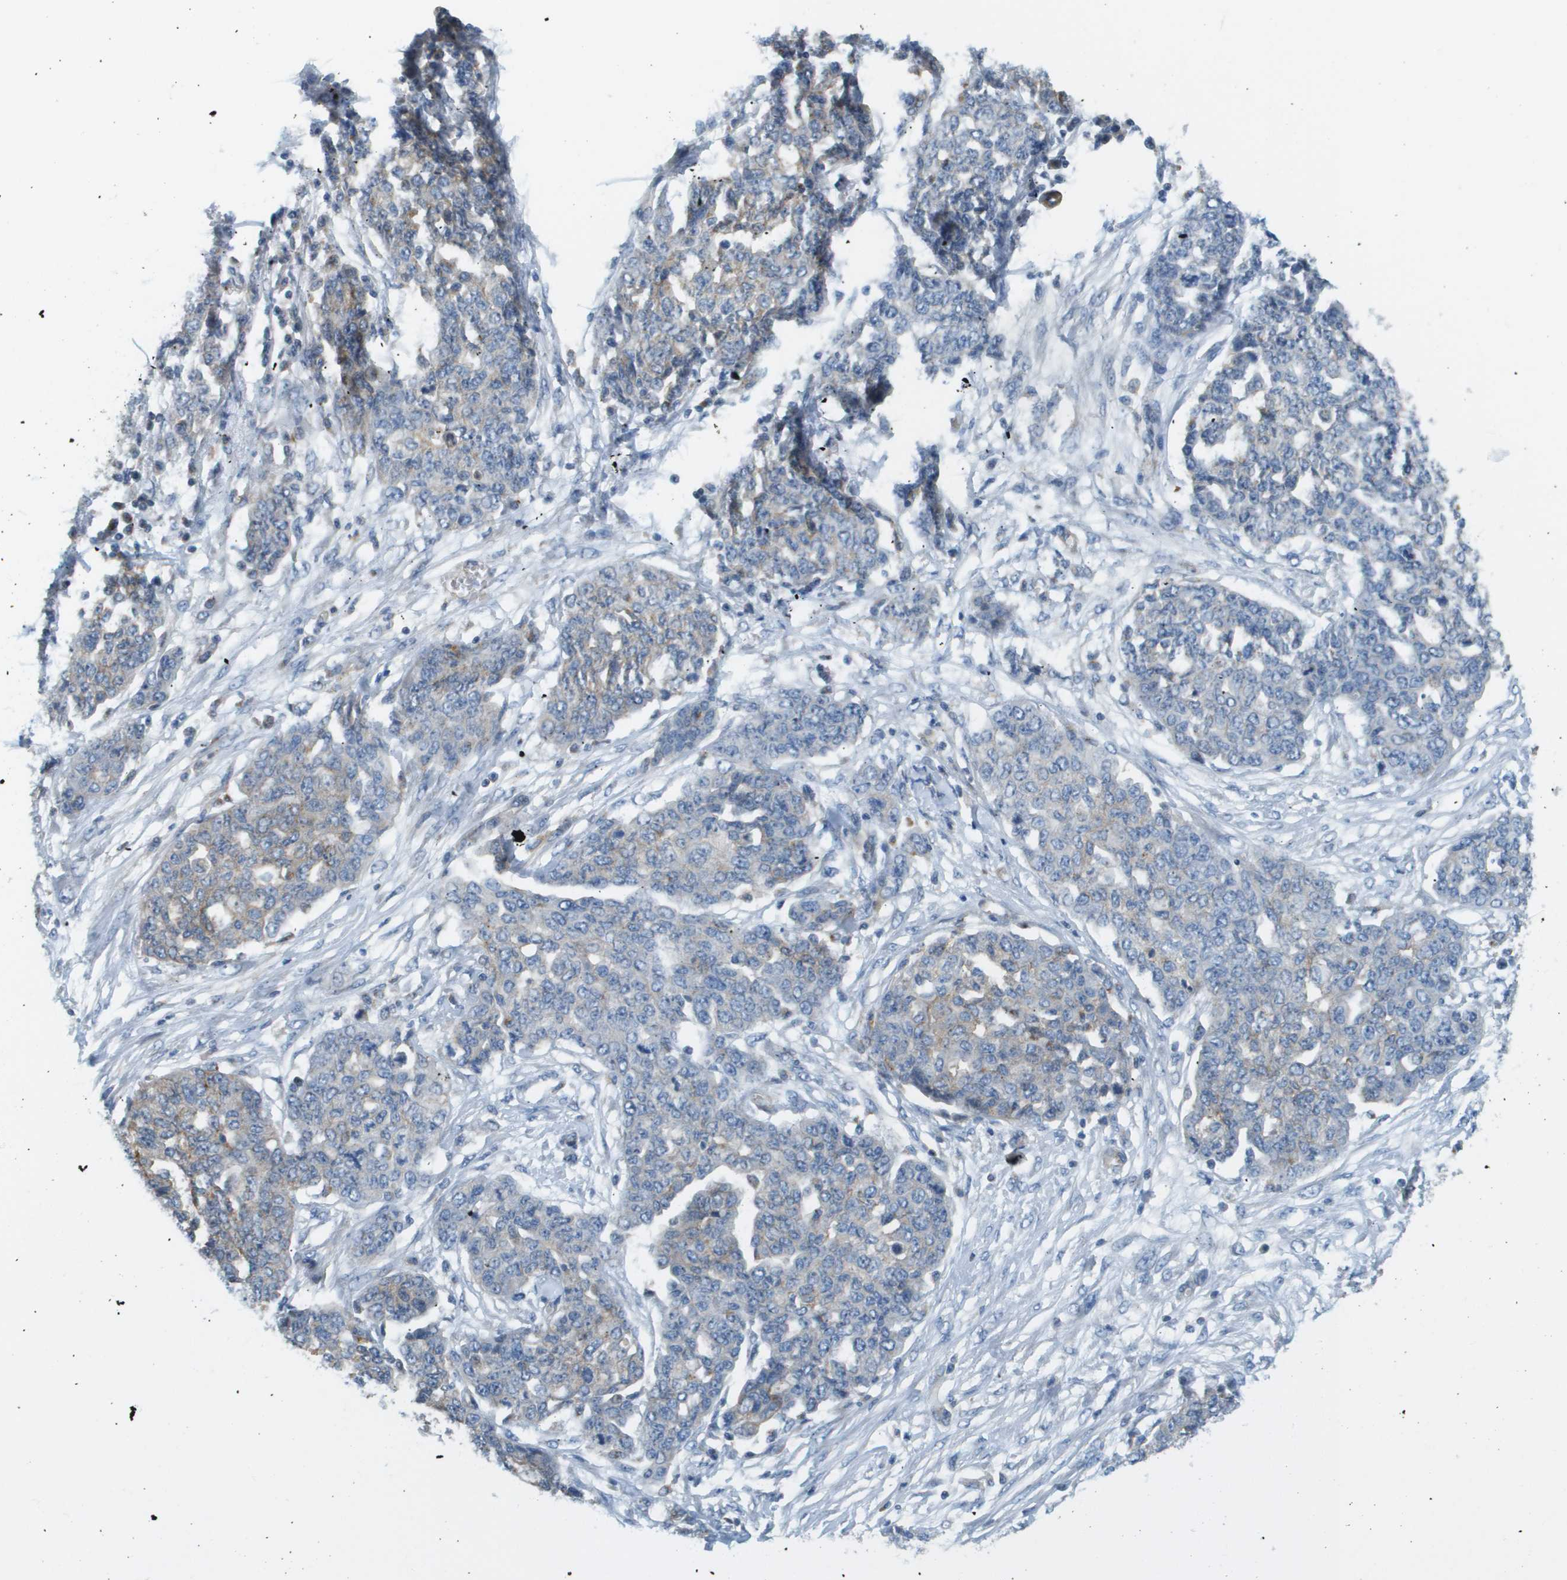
{"staining": {"intensity": "negative", "quantity": "none", "location": "none"}, "tissue": "ovarian cancer", "cell_type": "Tumor cells", "image_type": "cancer", "snomed": [{"axis": "morphology", "description": "Cystadenocarcinoma, serous, NOS"}, {"axis": "topography", "description": "Soft tissue"}, {"axis": "topography", "description": "Ovary"}], "caption": "IHC micrograph of ovarian serous cystadenocarcinoma stained for a protein (brown), which reveals no staining in tumor cells.", "gene": "MYH11", "patient": {"sex": "female", "age": 57}}